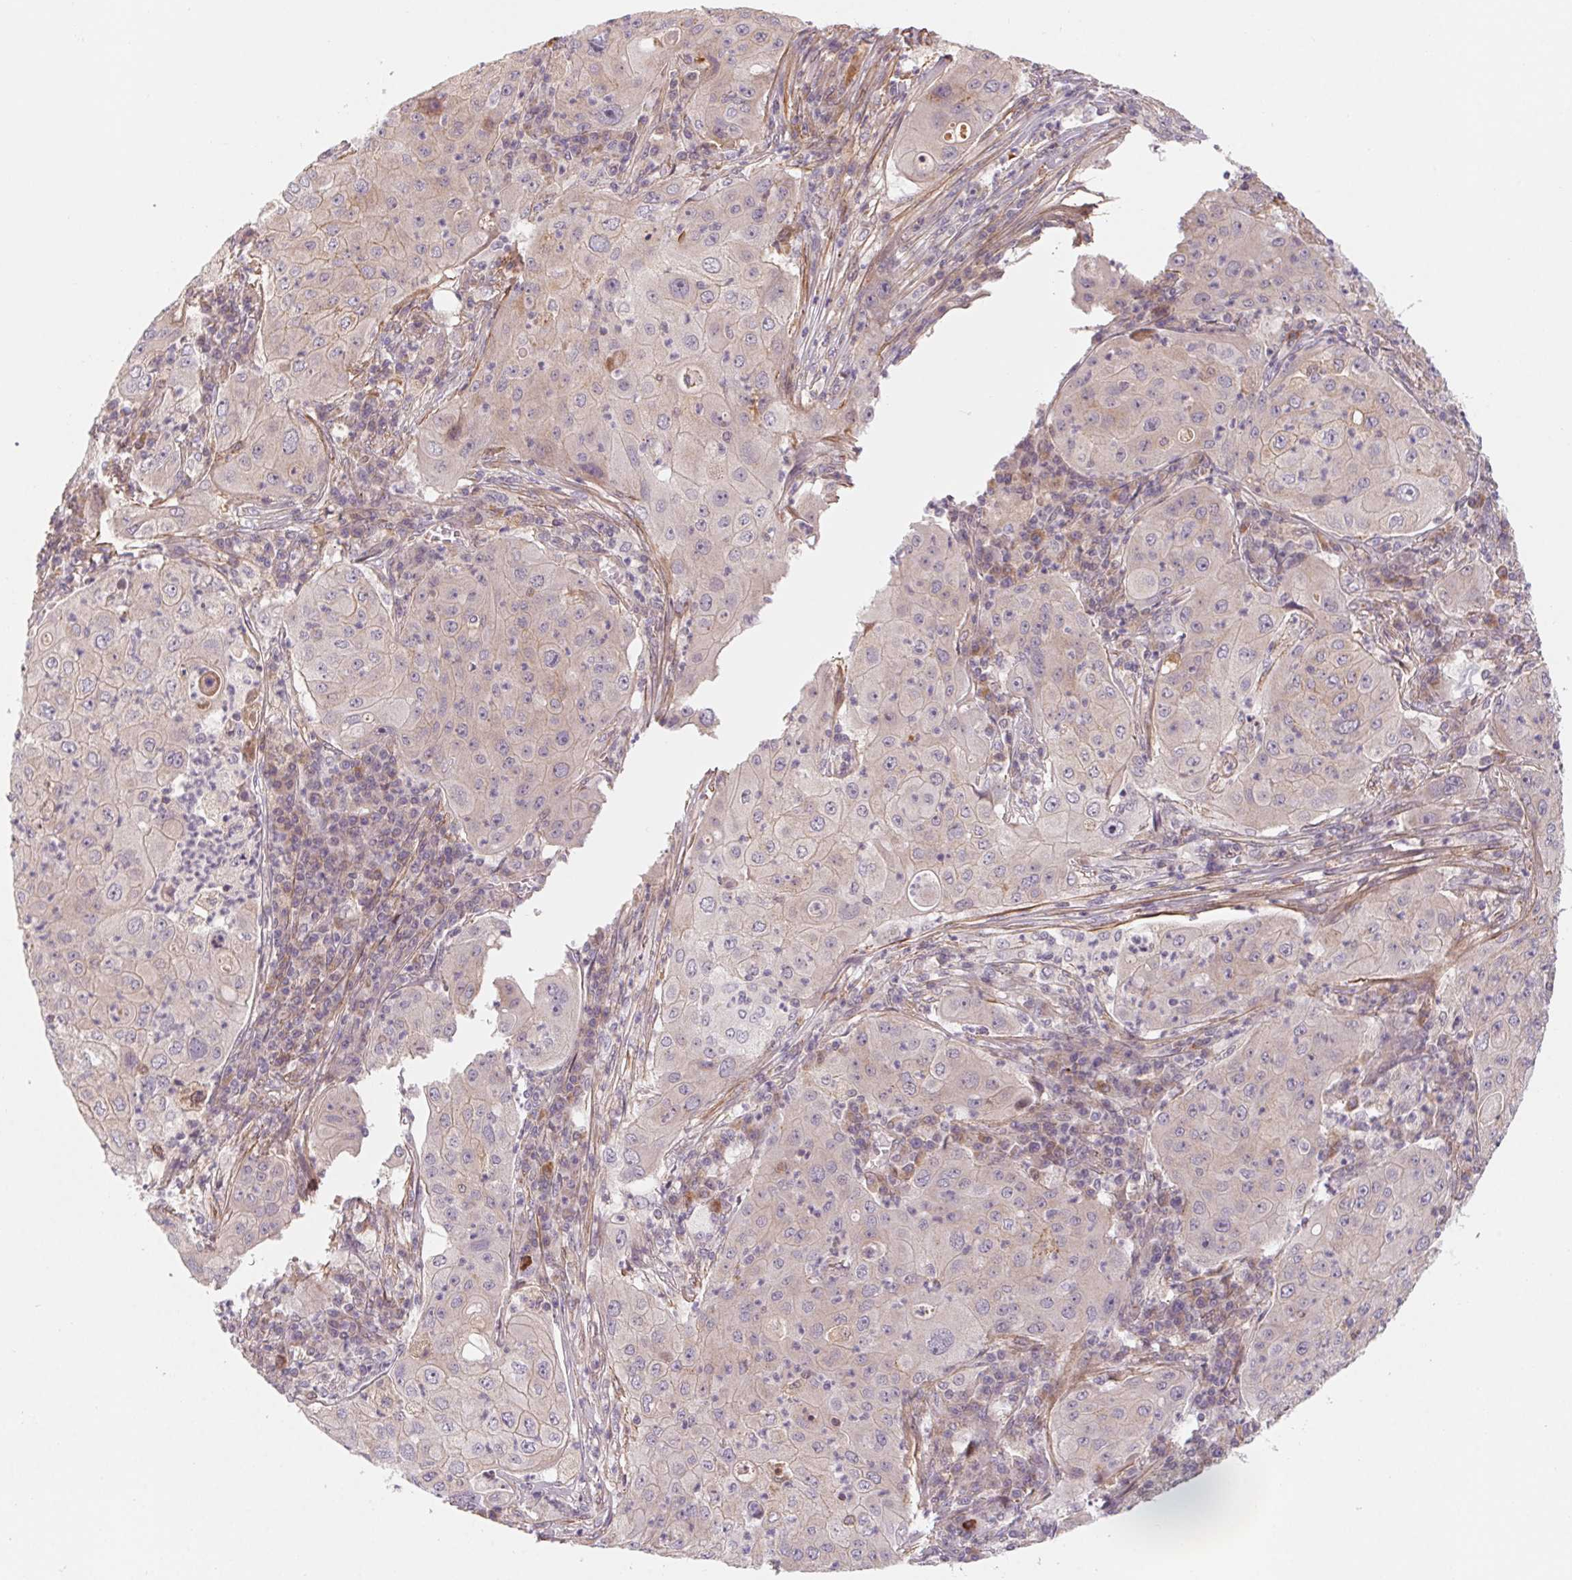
{"staining": {"intensity": "negative", "quantity": "none", "location": "none"}, "tissue": "lung cancer", "cell_type": "Tumor cells", "image_type": "cancer", "snomed": [{"axis": "morphology", "description": "Squamous cell carcinoma, NOS"}, {"axis": "topography", "description": "Lung"}], "caption": "Lung squamous cell carcinoma was stained to show a protein in brown. There is no significant staining in tumor cells.", "gene": "CCDC112", "patient": {"sex": "female", "age": 59}}